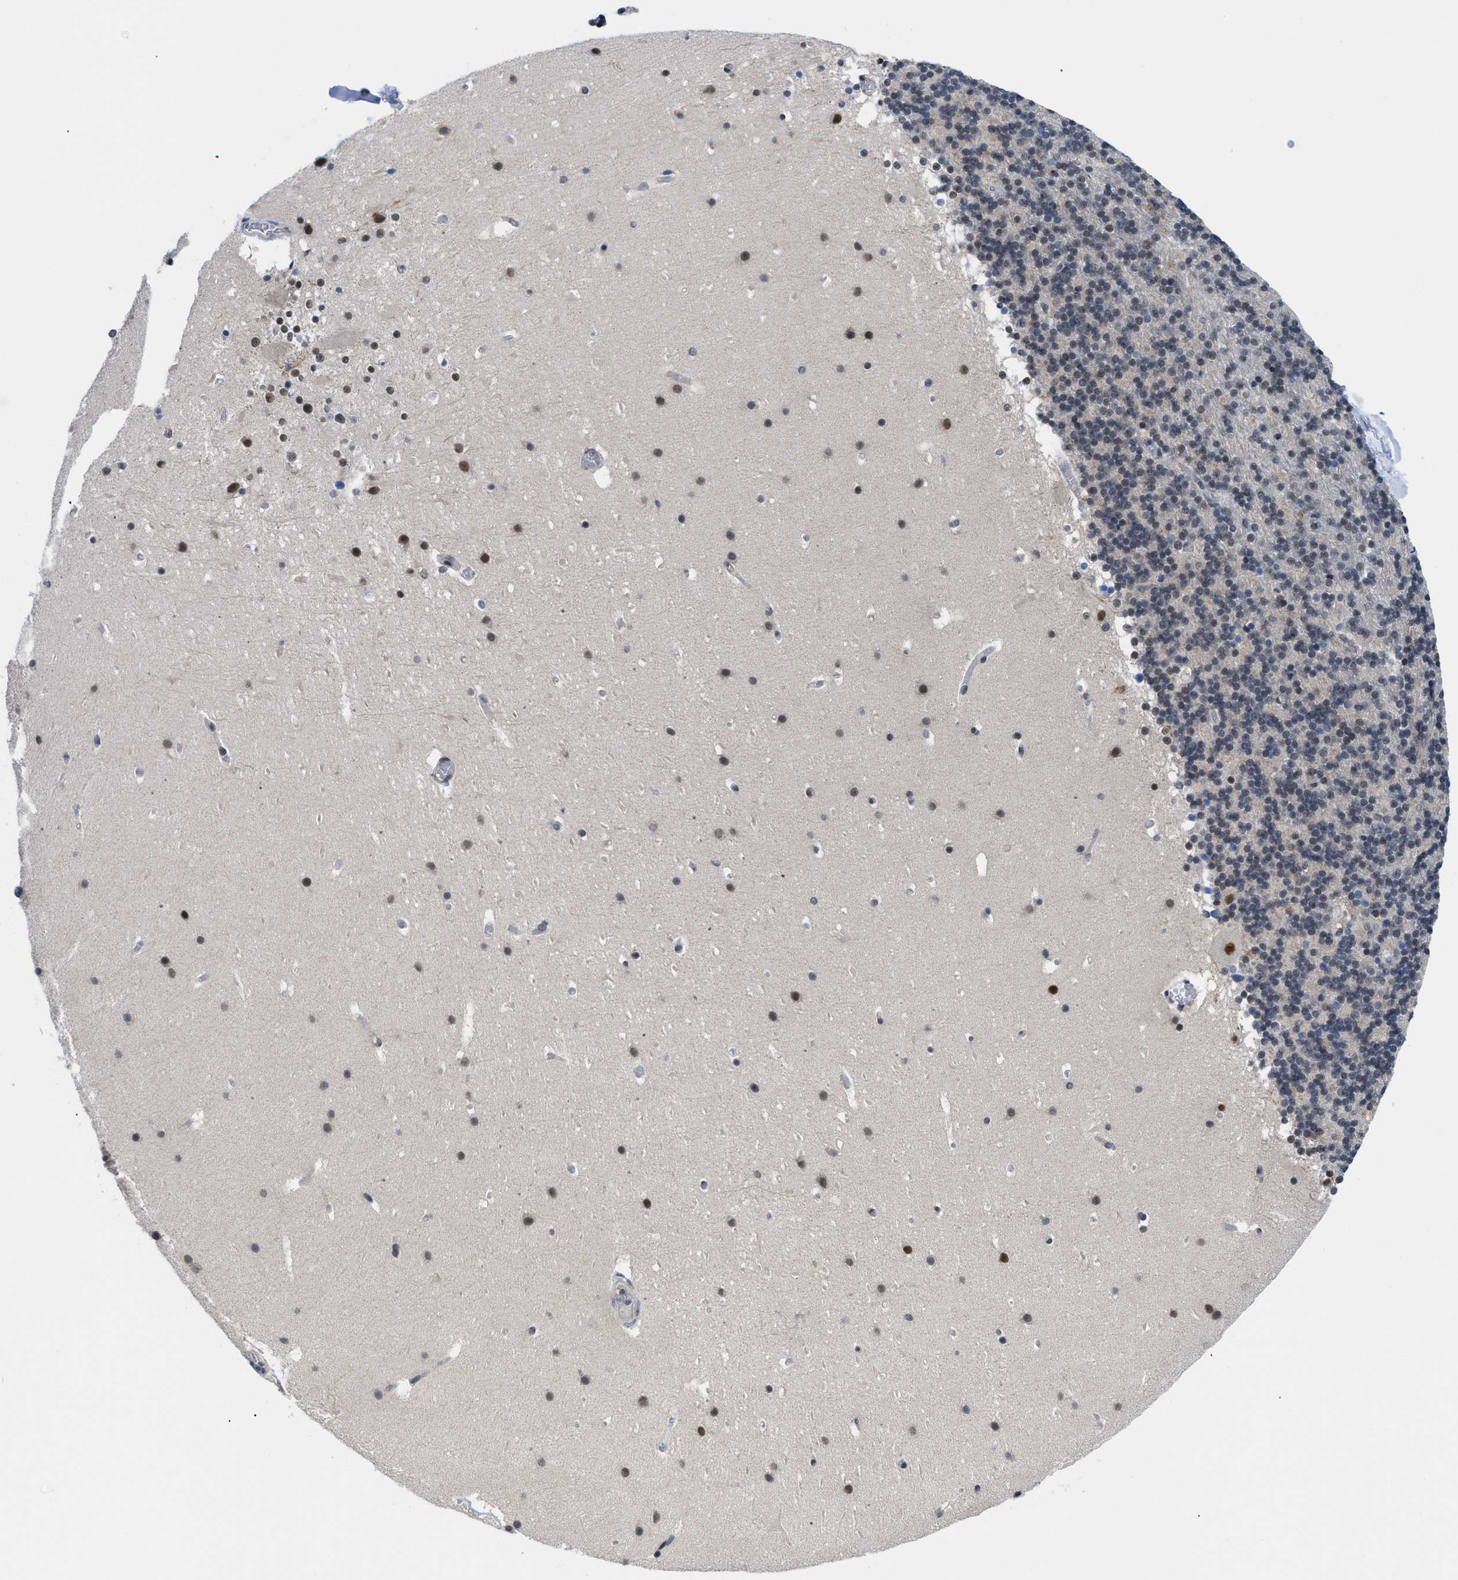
{"staining": {"intensity": "moderate", "quantity": "<25%", "location": "nuclear"}, "tissue": "cerebellum", "cell_type": "Cells in granular layer", "image_type": "normal", "snomed": [{"axis": "morphology", "description": "Normal tissue, NOS"}, {"axis": "topography", "description": "Cerebellum"}], "caption": "This histopathology image demonstrates immunohistochemistry staining of benign cerebellum, with low moderate nuclear staining in about <25% of cells in granular layer.", "gene": "SLC29A2", "patient": {"sex": "male", "age": 45}}